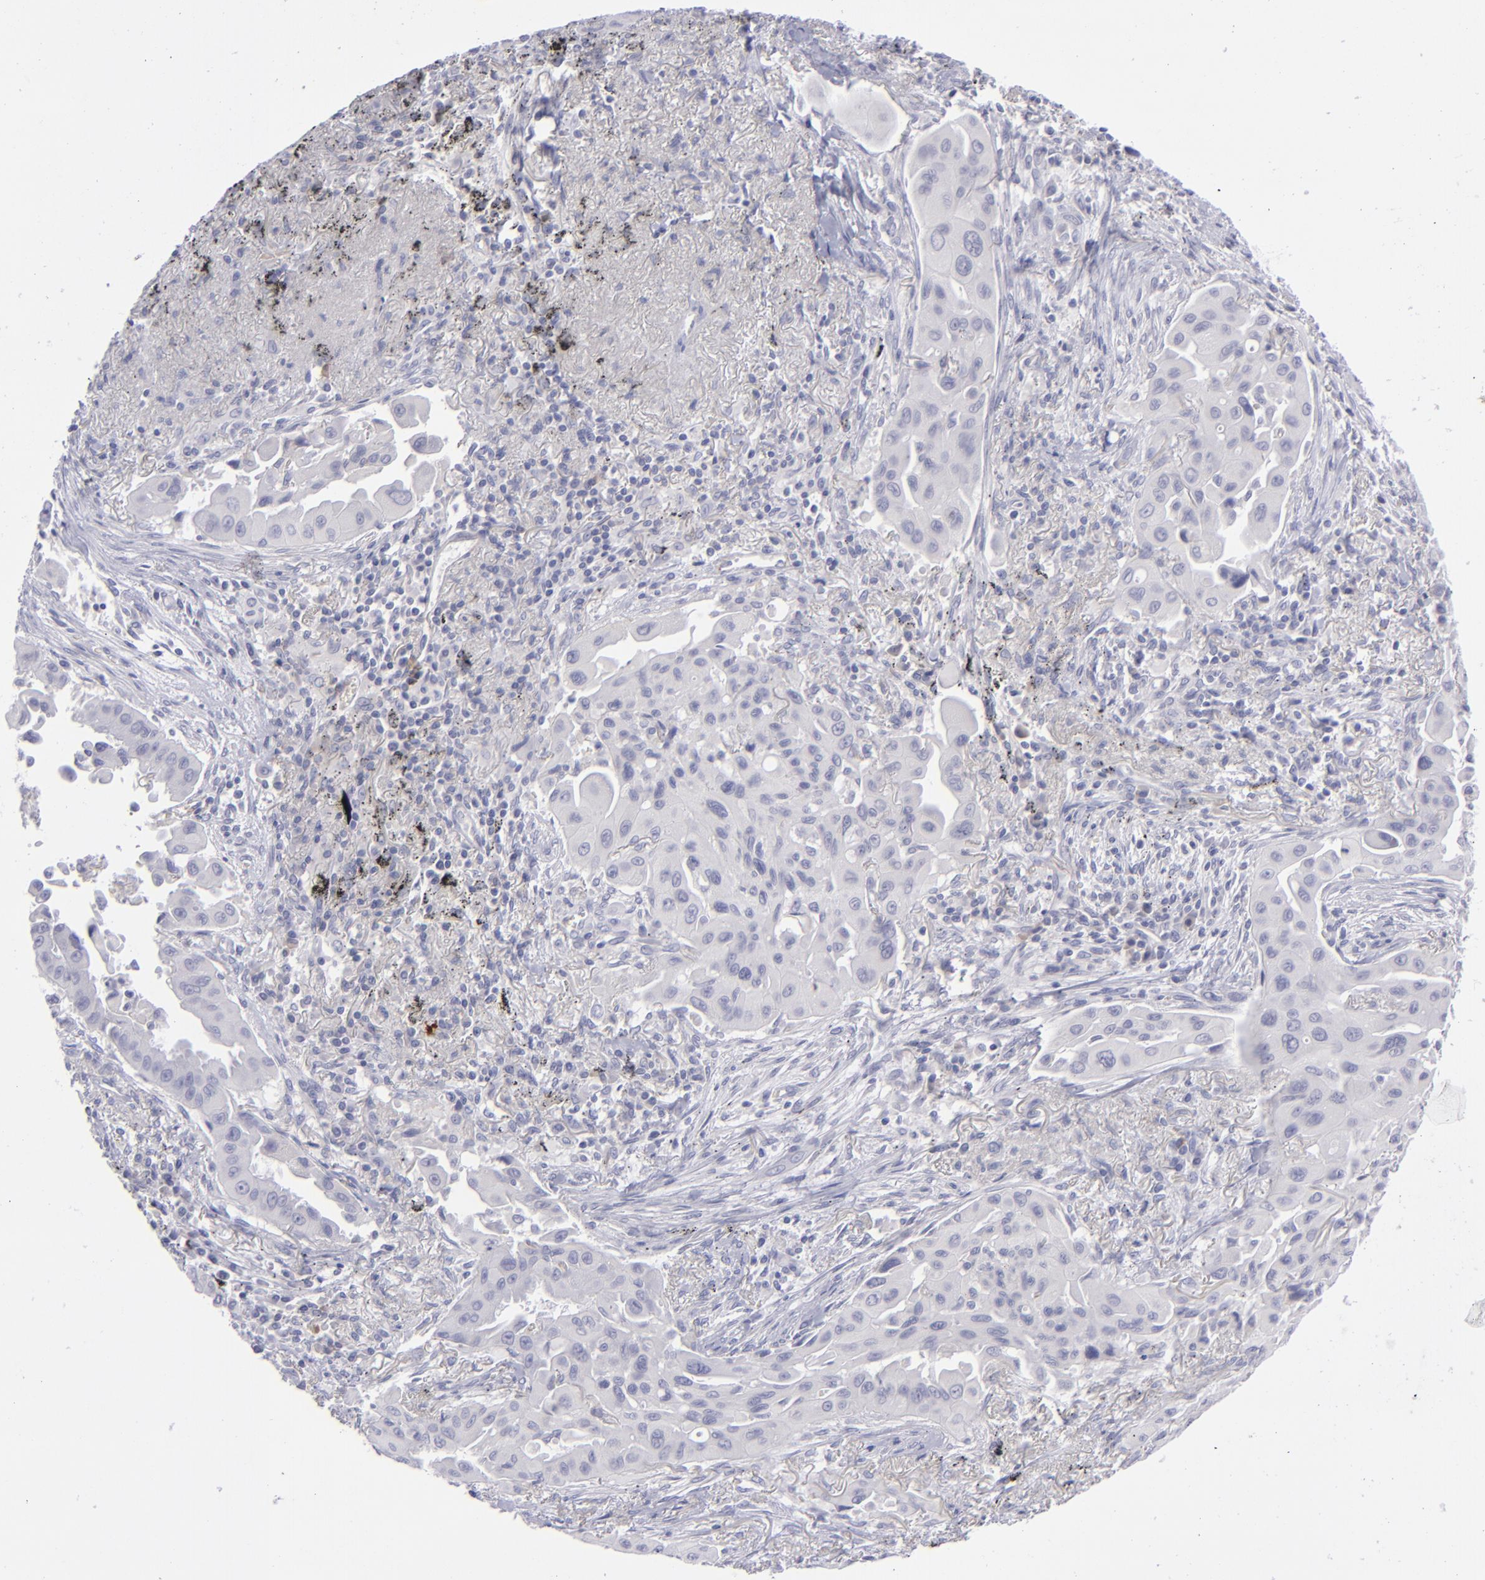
{"staining": {"intensity": "negative", "quantity": "none", "location": "none"}, "tissue": "lung cancer", "cell_type": "Tumor cells", "image_type": "cancer", "snomed": [{"axis": "morphology", "description": "Adenocarcinoma, NOS"}, {"axis": "topography", "description": "Lung"}], "caption": "Immunohistochemistry micrograph of human lung cancer stained for a protein (brown), which demonstrates no positivity in tumor cells.", "gene": "ITGB4", "patient": {"sex": "male", "age": 68}}